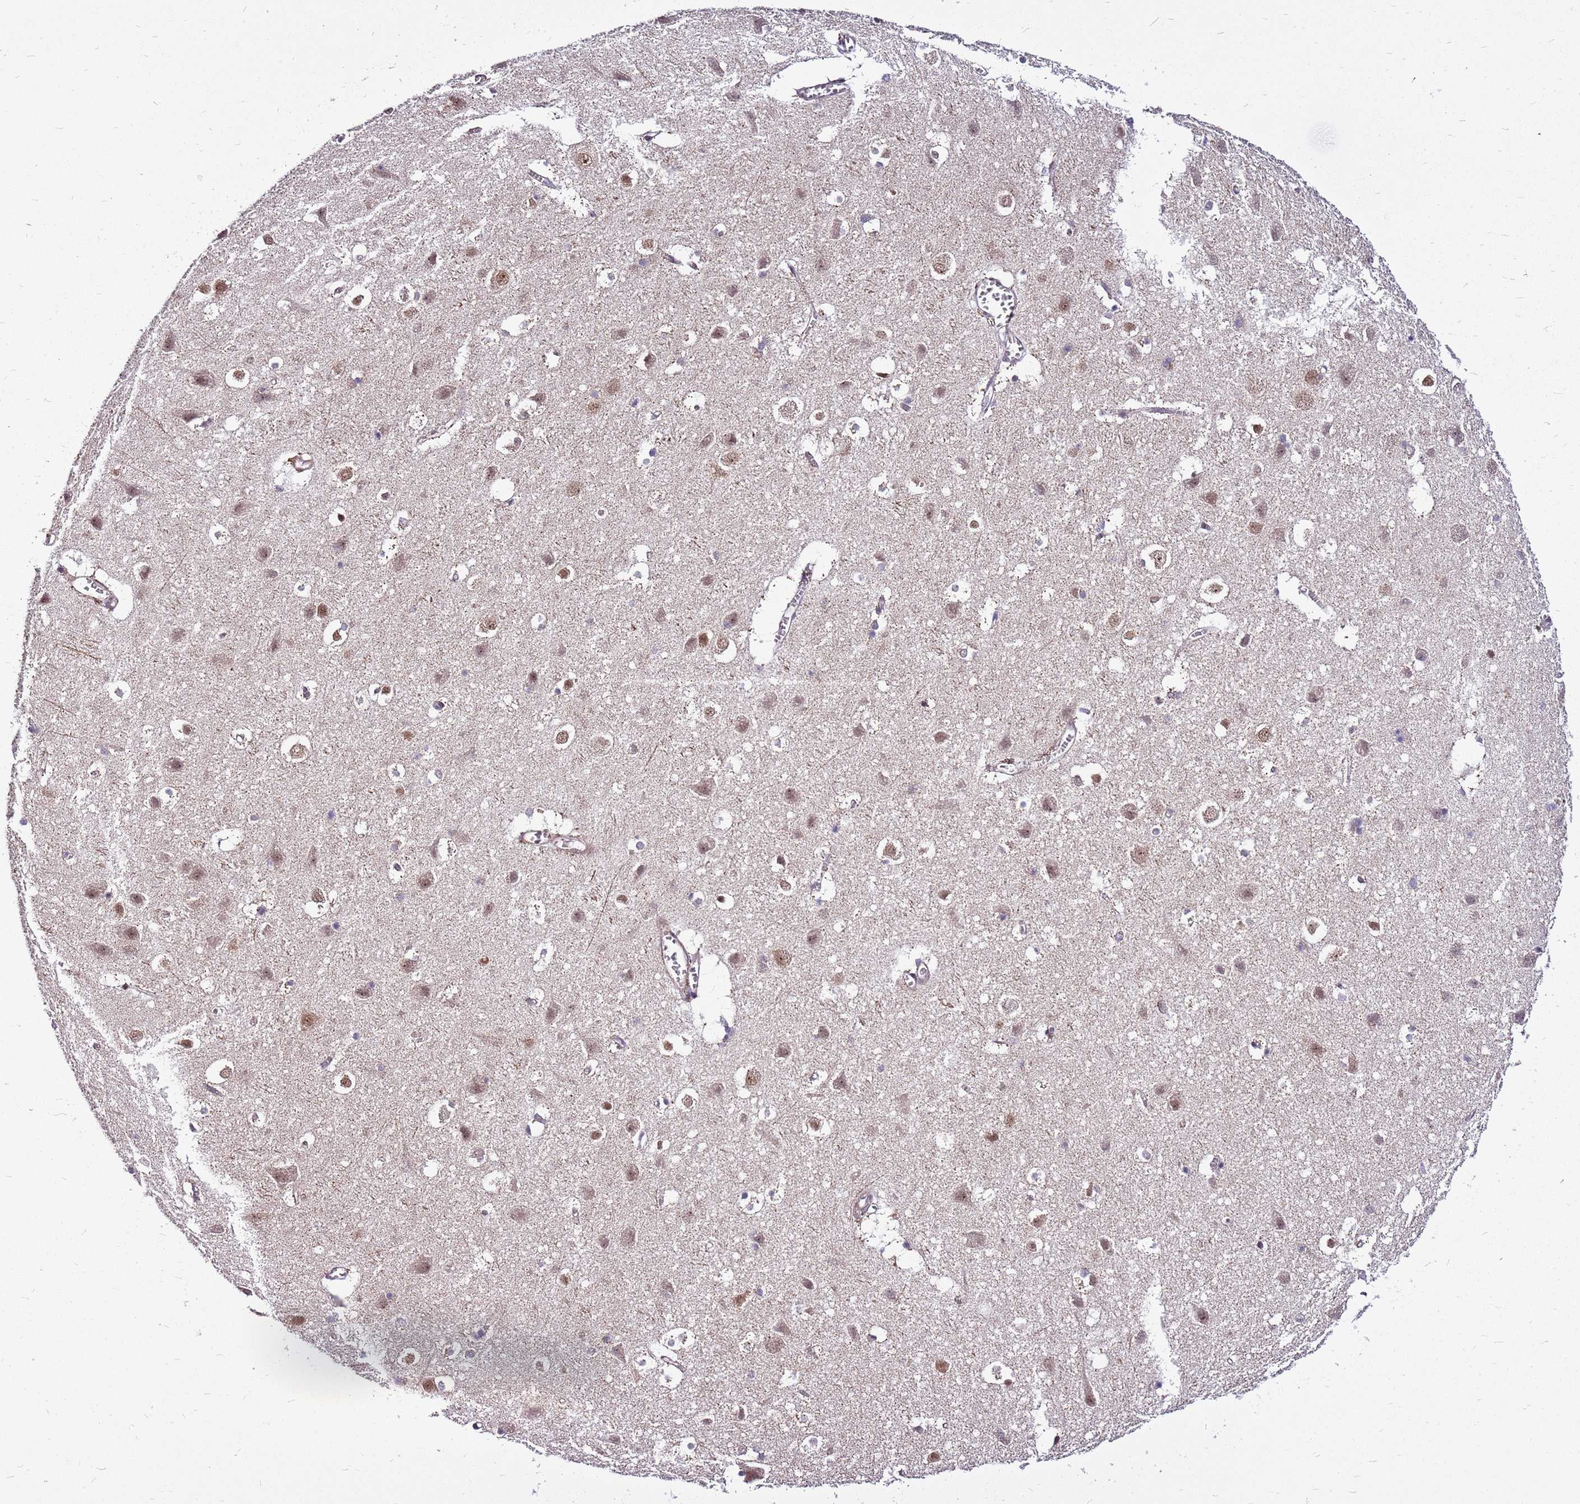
{"staining": {"intensity": "weak", "quantity": "25%-75%", "location": "cytoplasmic/membranous"}, "tissue": "cerebral cortex", "cell_type": "Endothelial cells", "image_type": "normal", "snomed": [{"axis": "morphology", "description": "Normal tissue, NOS"}, {"axis": "topography", "description": "Cerebral cortex"}], "caption": "The photomicrograph displays a brown stain indicating the presence of a protein in the cytoplasmic/membranous of endothelial cells in cerebral cortex. The staining is performed using DAB brown chromogen to label protein expression. The nuclei are counter-stained blue using hematoxylin.", "gene": "CCDC166", "patient": {"sex": "male", "age": 54}}